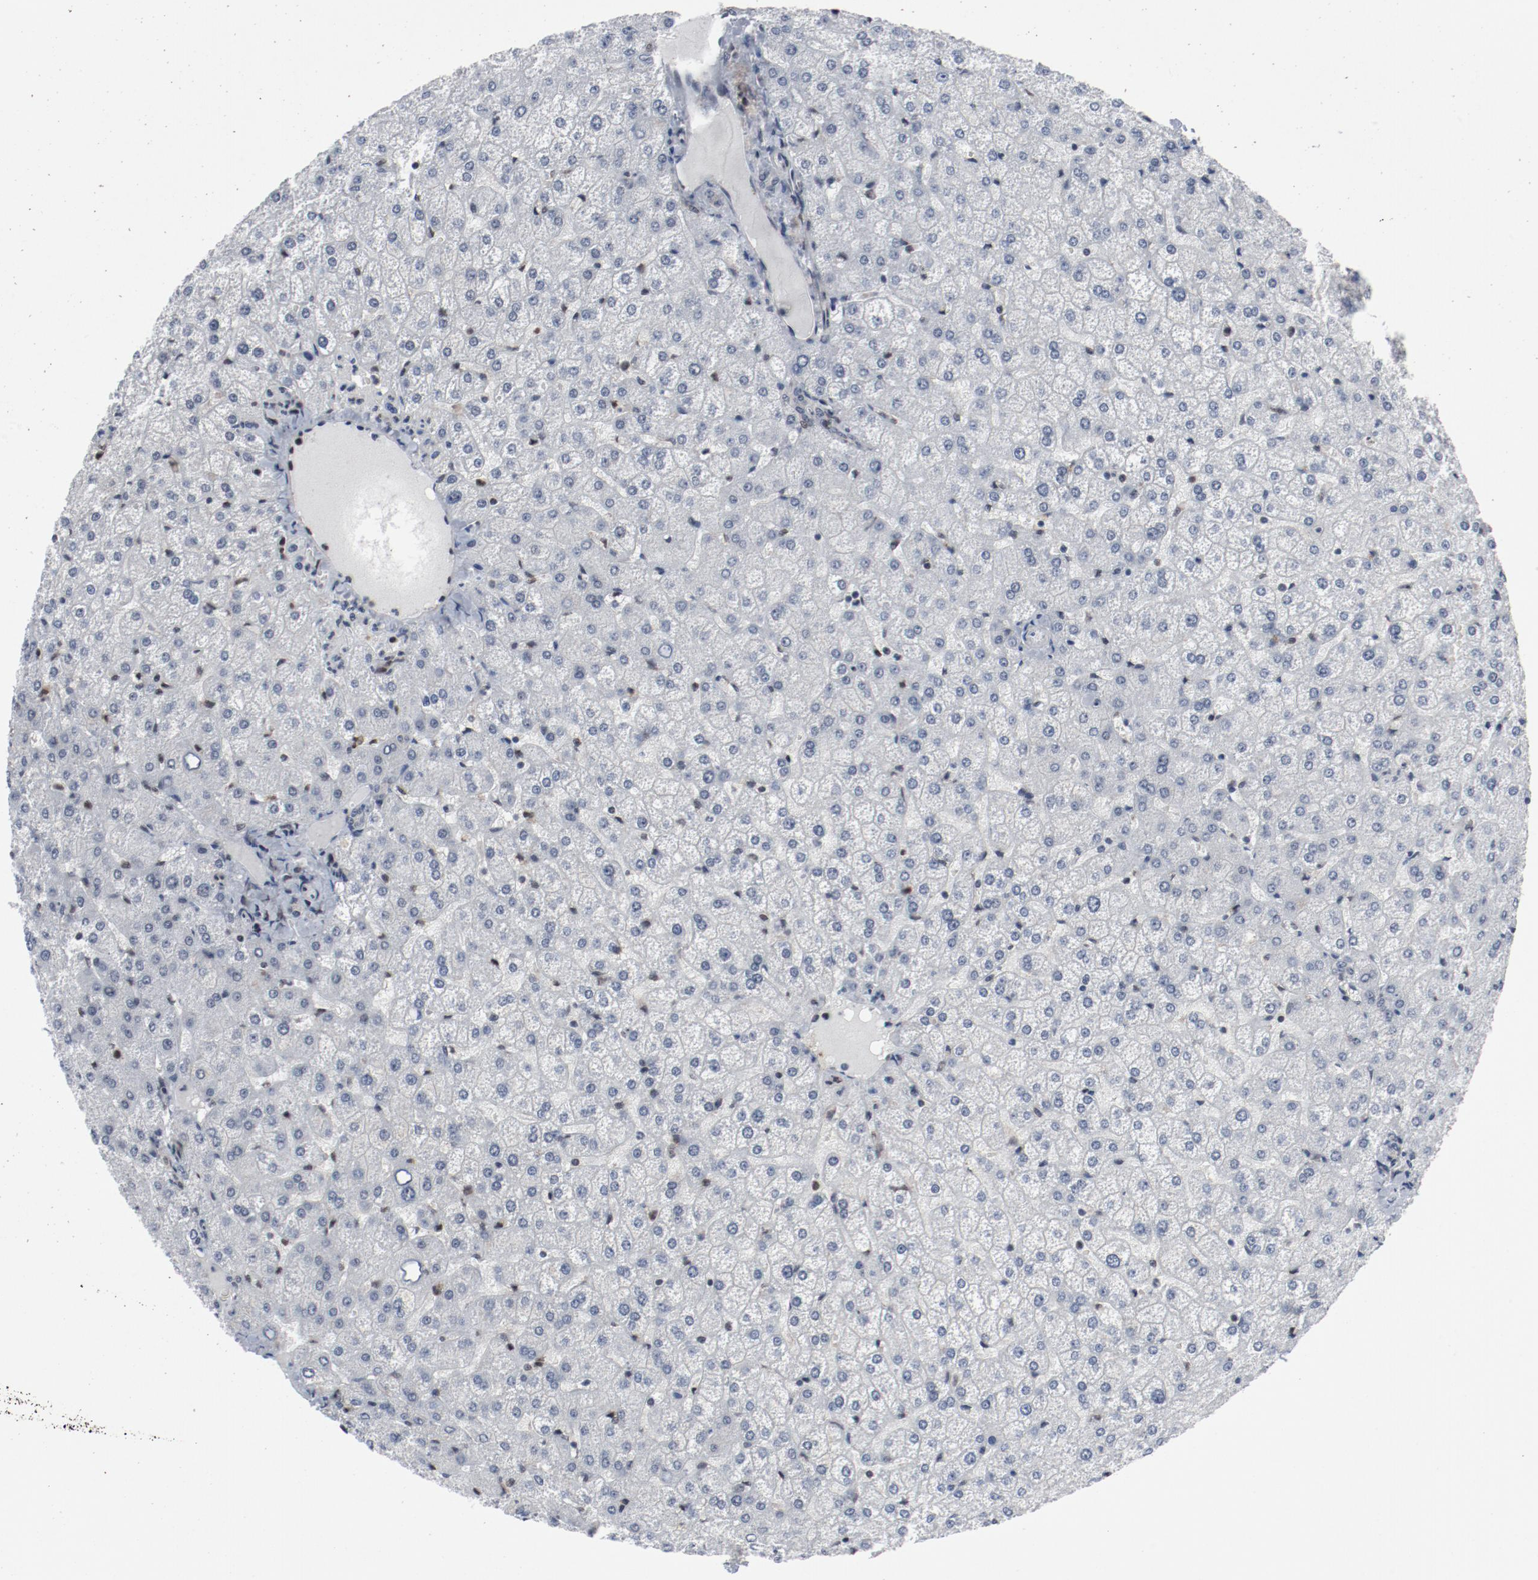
{"staining": {"intensity": "negative", "quantity": "none", "location": "none"}, "tissue": "liver", "cell_type": "Cholangiocytes", "image_type": "normal", "snomed": [{"axis": "morphology", "description": "Normal tissue, NOS"}, {"axis": "topography", "description": "Liver"}], "caption": "Human liver stained for a protein using immunohistochemistry (IHC) exhibits no expression in cholangiocytes.", "gene": "JMJD6", "patient": {"sex": "female", "age": 32}}